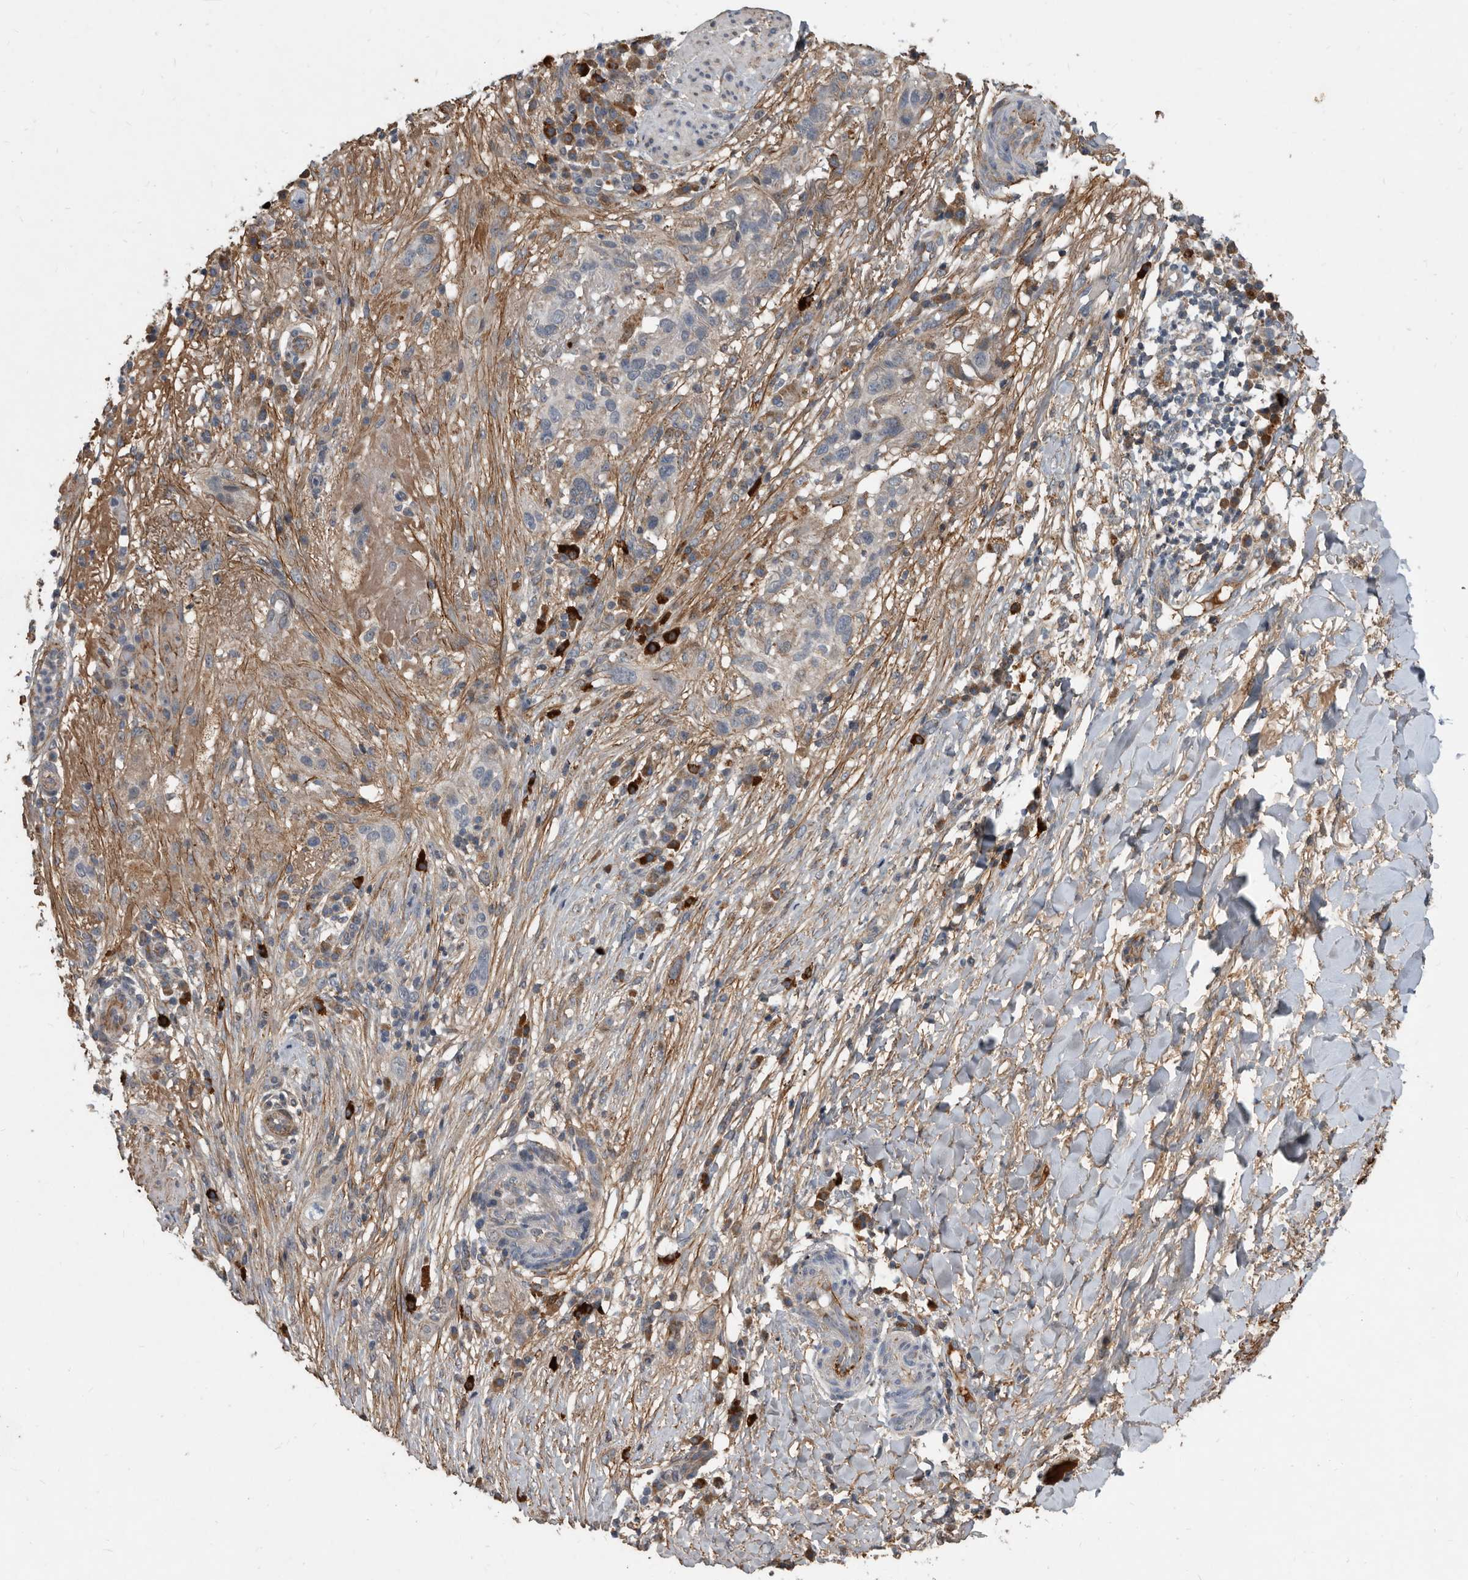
{"staining": {"intensity": "negative", "quantity": "none", "location": "none"}, "tissue": "skin cancer", "cell_type": "Tumor cells", "image_type": "cancer", "snomed": [{"axis": "morphology", "description": "Normal tissue, NOS"}, {"axis": "morphology", "description": "Squamous cell carcinoma, NOS"}, {"axis": "topography", "description": "Skin"}], "caption": "This is a micrograph of immunohistochemistry (IHC) staining of squamous cell carcinoma (skin), which shows no positivity in tumor cells.", "gene": "PI15", "patient": {"sex": "female", "age": 96}}